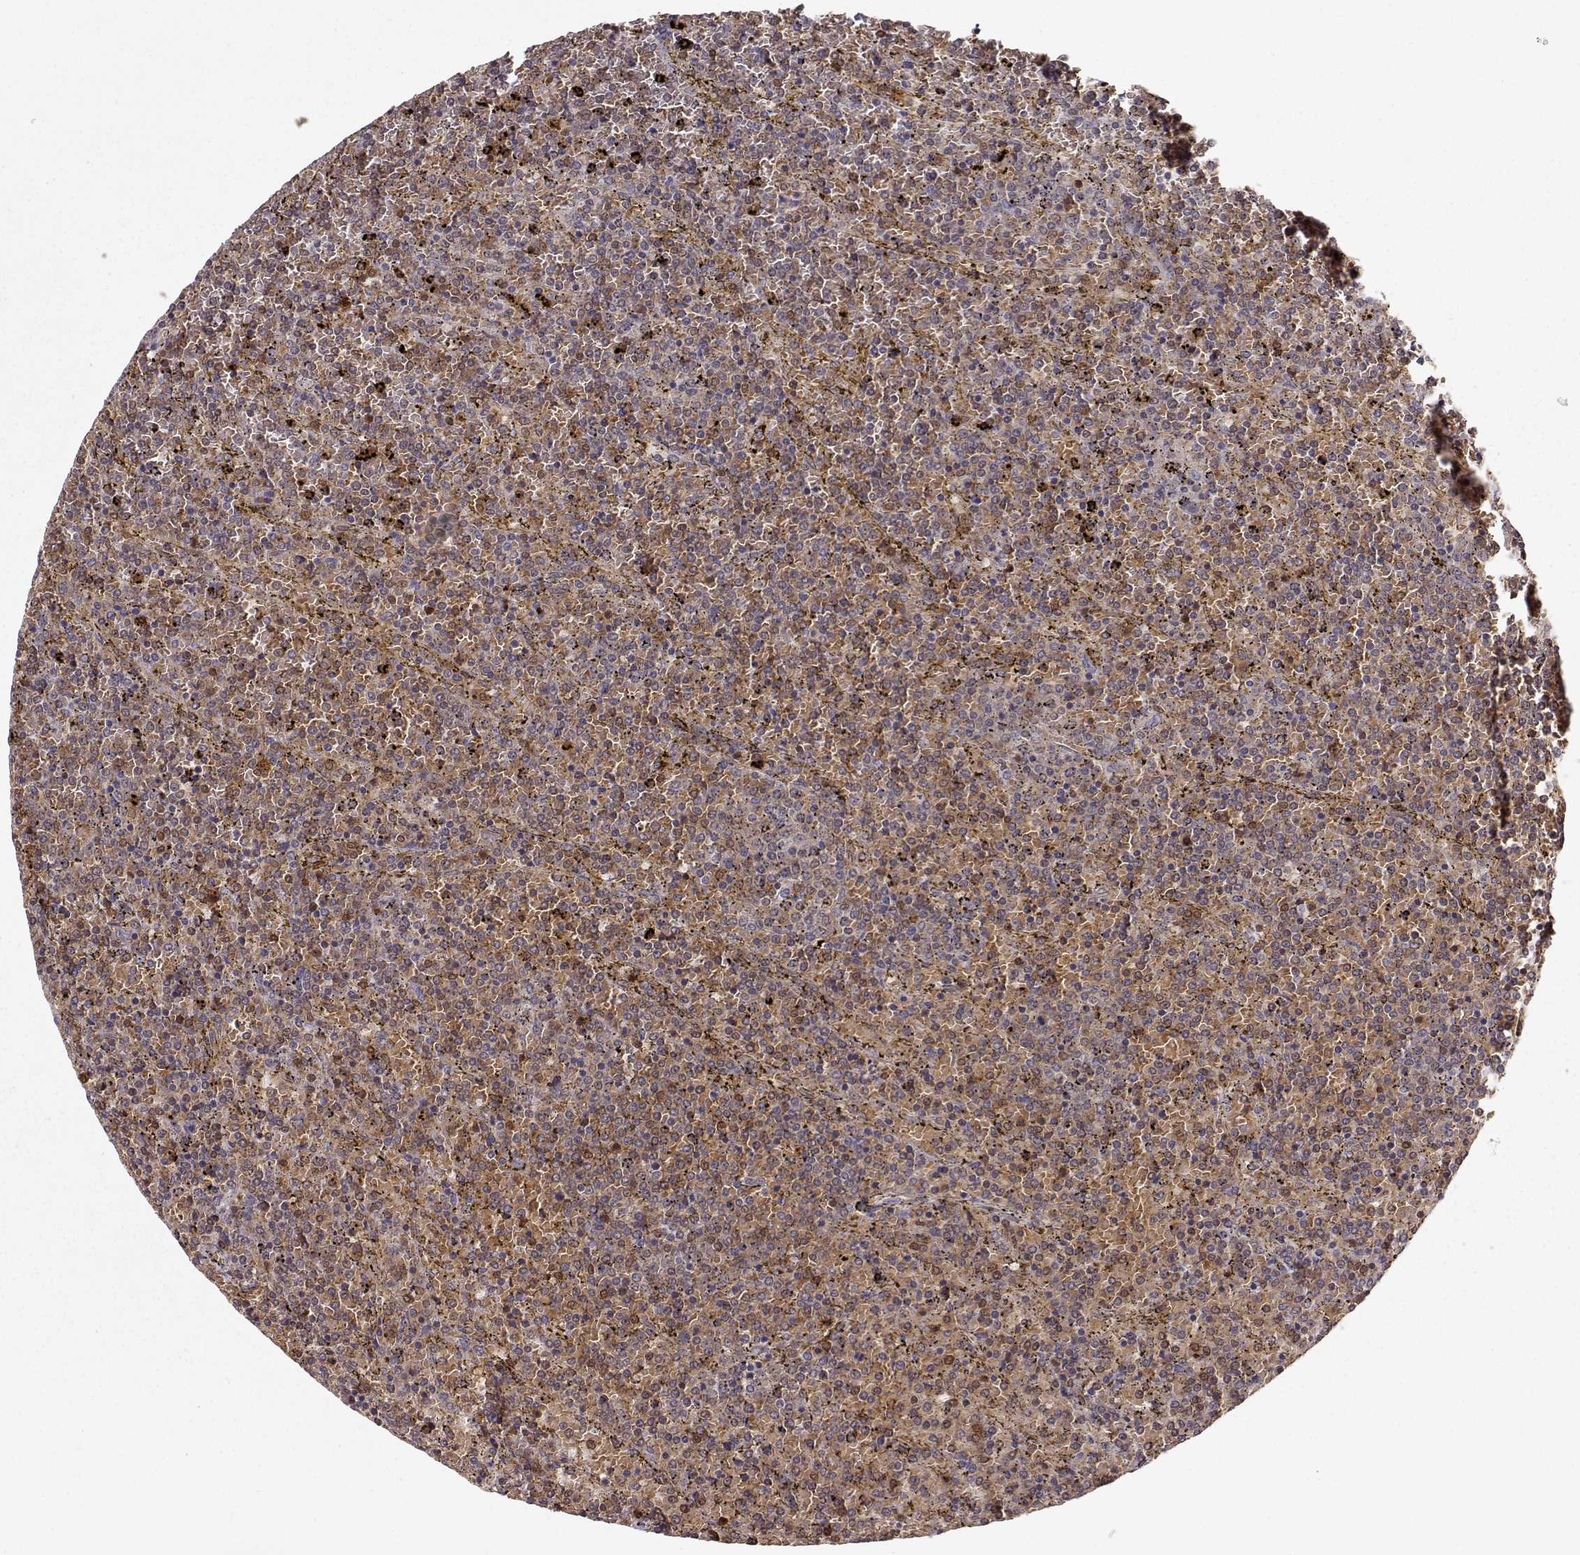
{"staining": {"intensity": "moderate", "quantity": ">75%", "location": "cytoplasmic/membranous"}, "tissue": "lymphoma", "cell_type": "Tumor cells", "image_type": "cancer", "snomed": [{"axis": "morphology", "description": "Malignant lymphoma, non-Hodgkin's type, Low grade"}, {"axis": "topography", "description": "Spleen"}], "caption": "Tumor cells show moderate cytoplasmic/membranous staining in approximately >75% of cells in lymphoma. (Brightfield microscopy of DAB IHC at high magnification).", "gene": "PNP", "patient": {"sex": "female", "age": 77}}